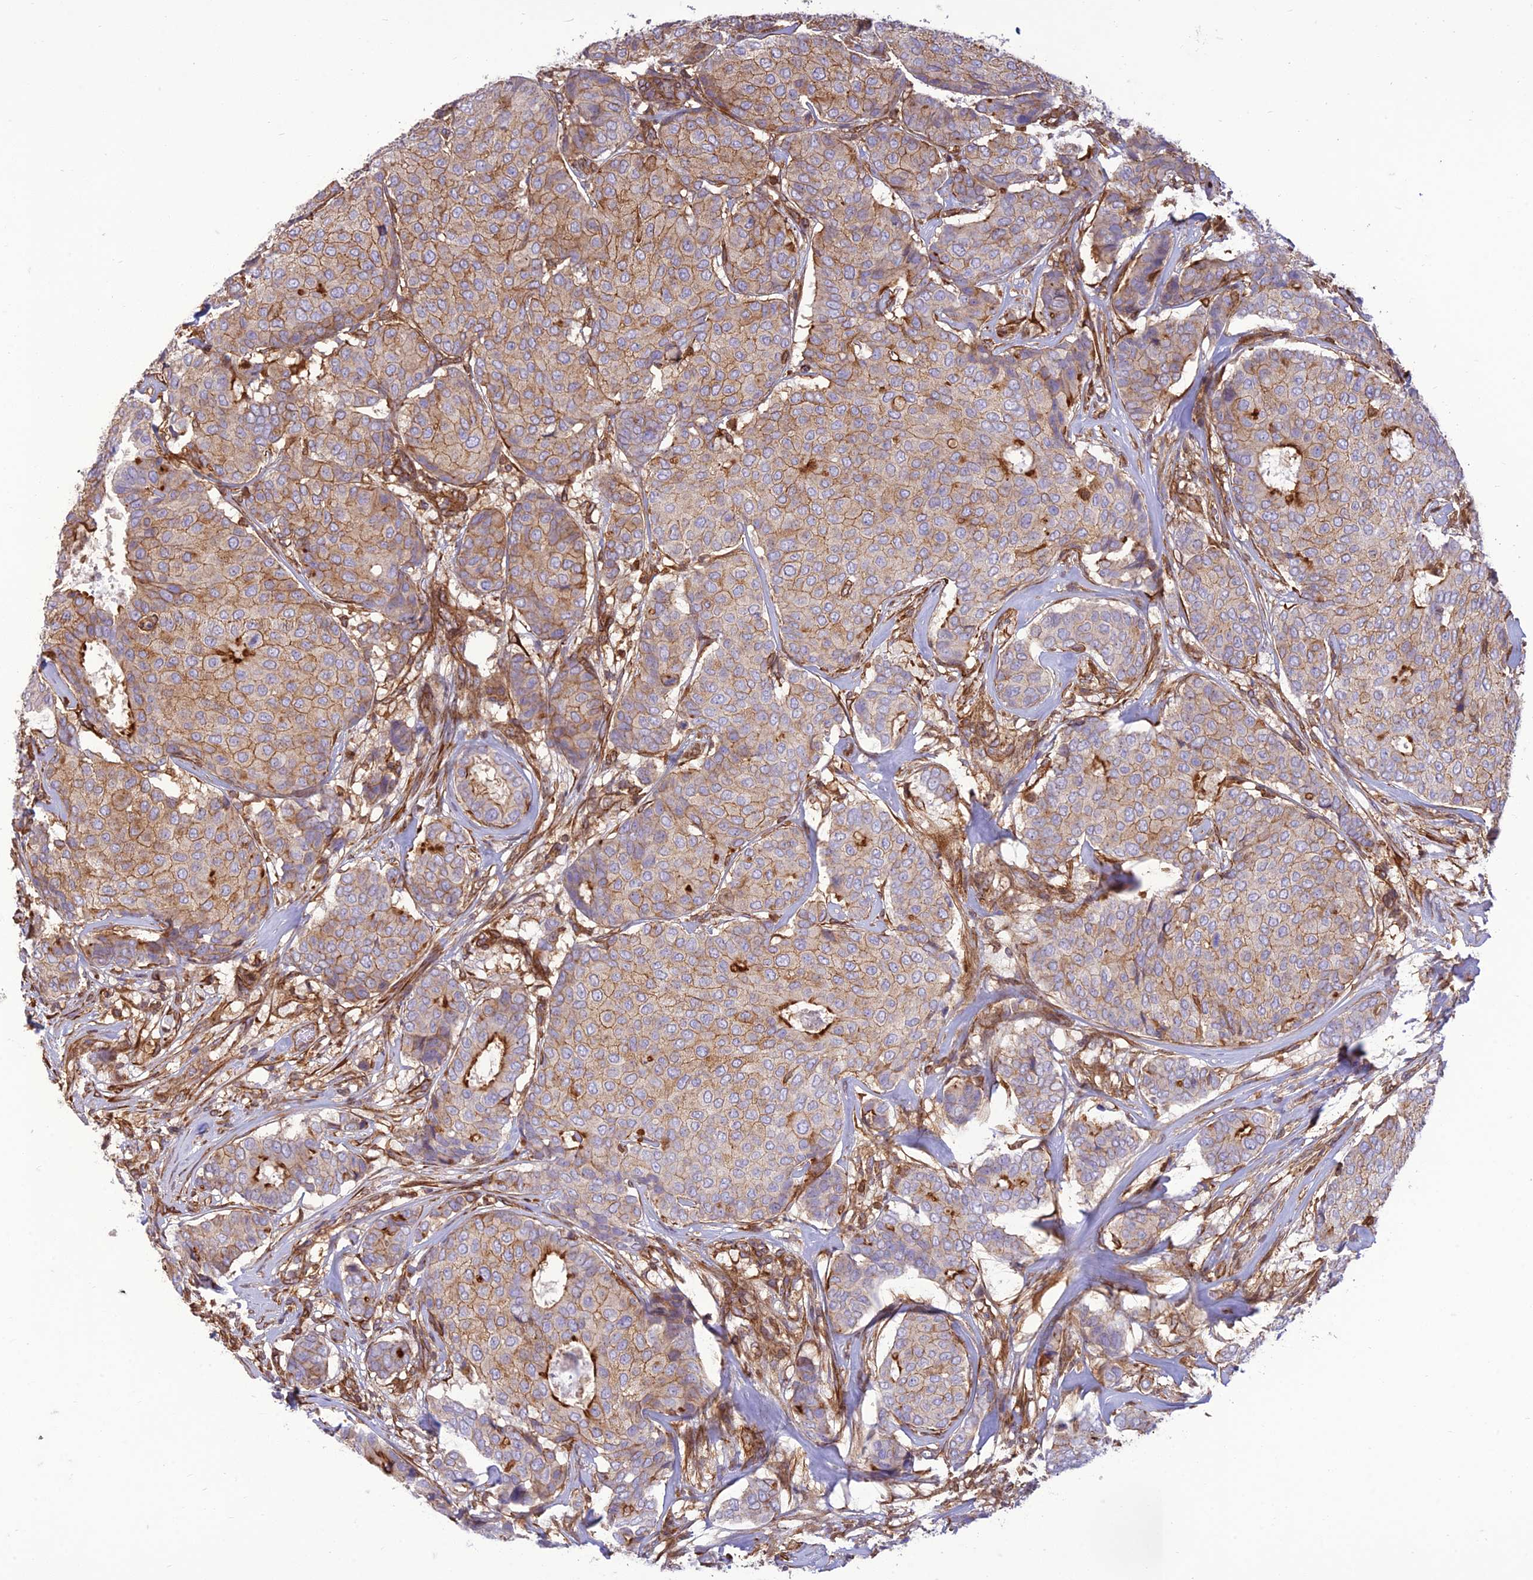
{"staining": {"intensity": "moderate", "quantity": "25%-75%", "location": "cytoplasmic/membranous"}, "tissue": "breast cancer", "cell_type": "Tumor cells", "image_type": "cancer", "snomed": [{"axis": "morphology", "description": "Duct carcinoma"}, {"axis": "topography", "description": "Breast"}], "caption": "A histopathology image showing moderate cytoplasmic/membranous staining in about 25%-75% of tumor cells in breast cancer (invasive ductal carcinoma), as visualized by brown immunohistochemical staining.", "gene": "HPSE2", "patient": {"sex": "female", "age": 75}}